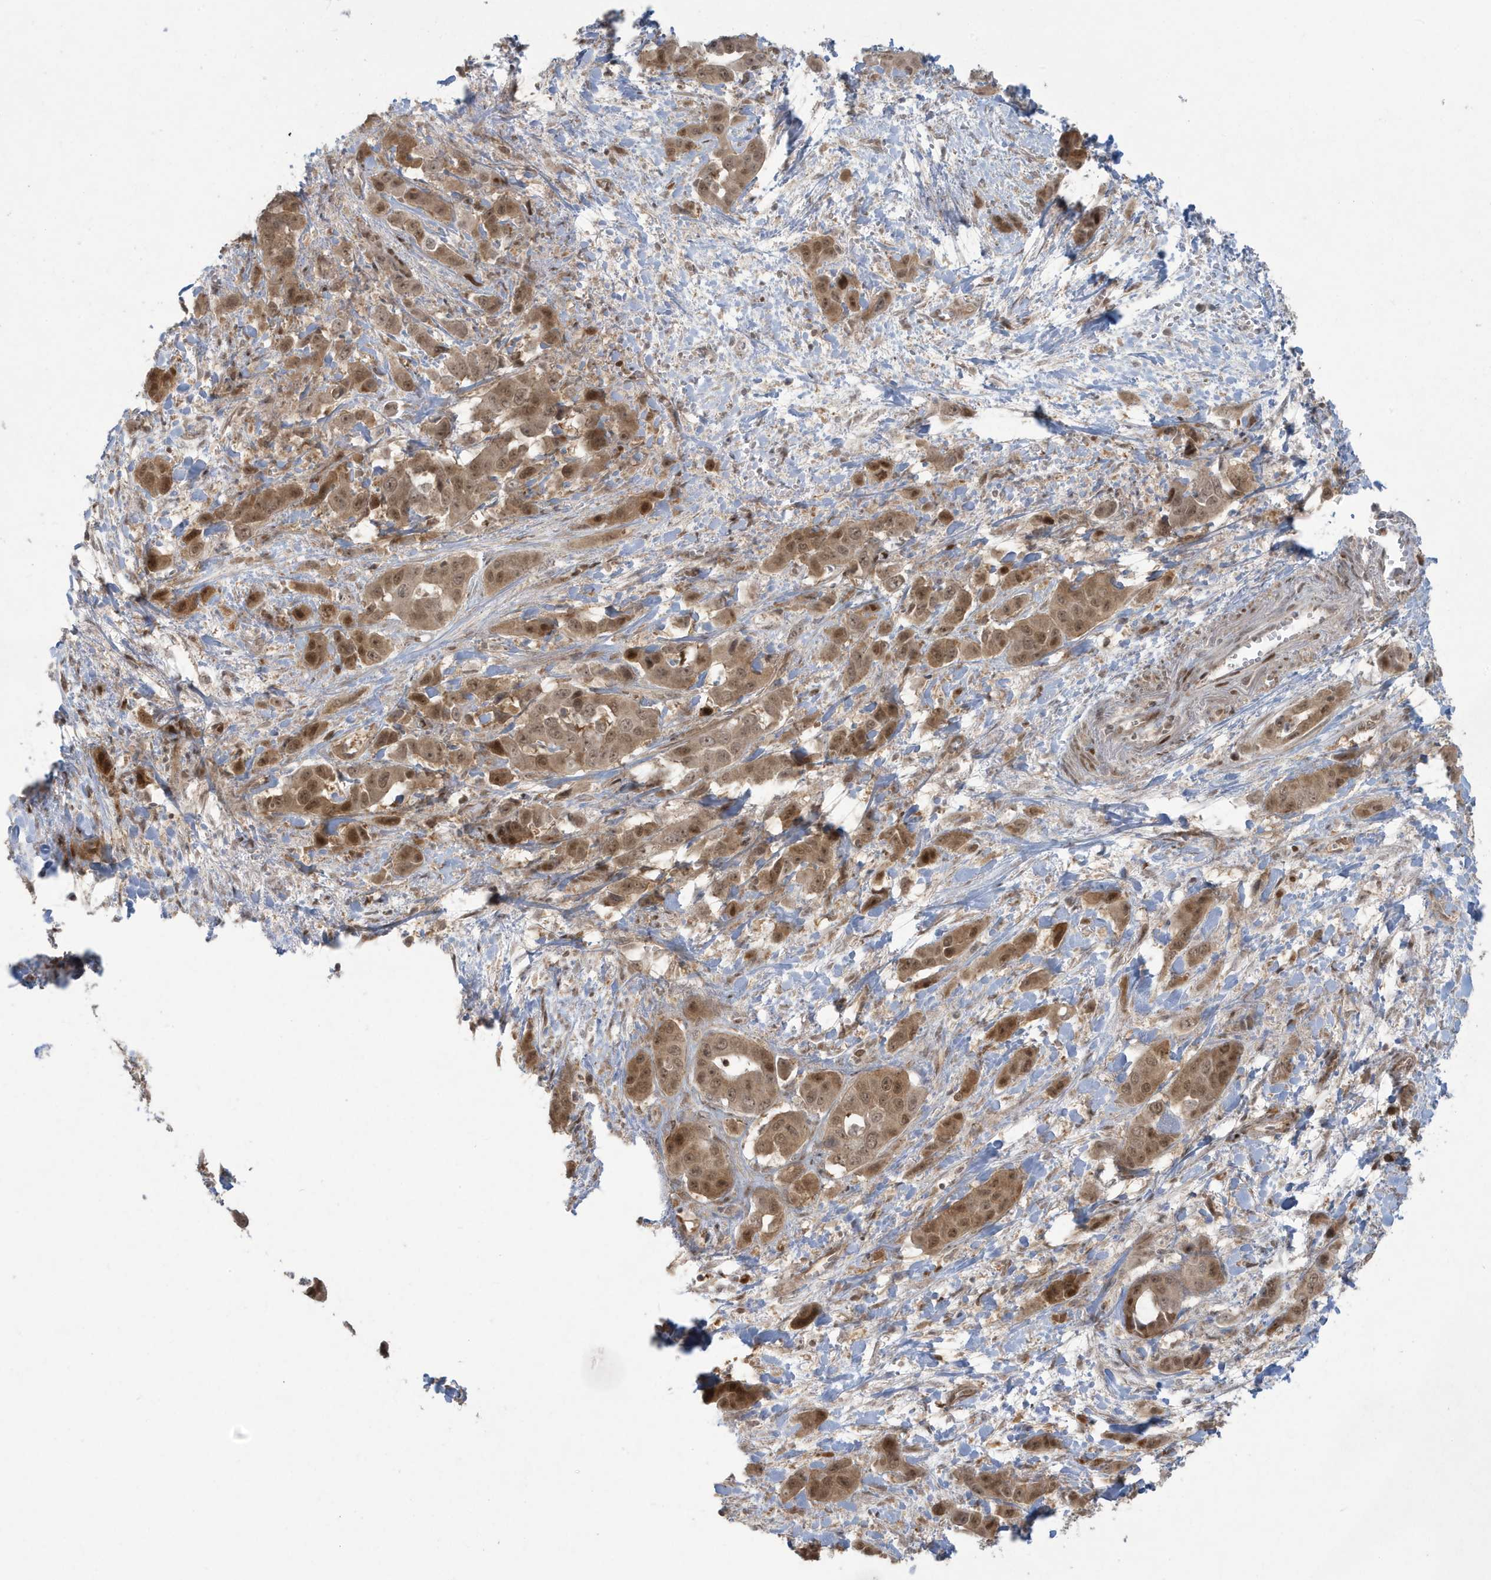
{"staining": {"intensity": "moderate", "quantity": ">75%", "location": "cytoplasmic/membranous,nuclear"}, "tissue": "liver cancer", "cell_type": "Tumor cells", "image_type": "cancer", "snomed": [{"axis": "morphology", "description": "Cholangiocarcinoma"}, {"axis": "topography", "description": "Liver"}], "caption": "A high-resolution image shows IHC staining of liver cancer, which shows moderate cytoplasmic/membranous and nuclear positivity in approximately >75% of tumor cells. (DAB IHC with brightfield microscopy, high magnification).", "gene": "C1orf52", "patient": {"sex": "female", "age": 52}}